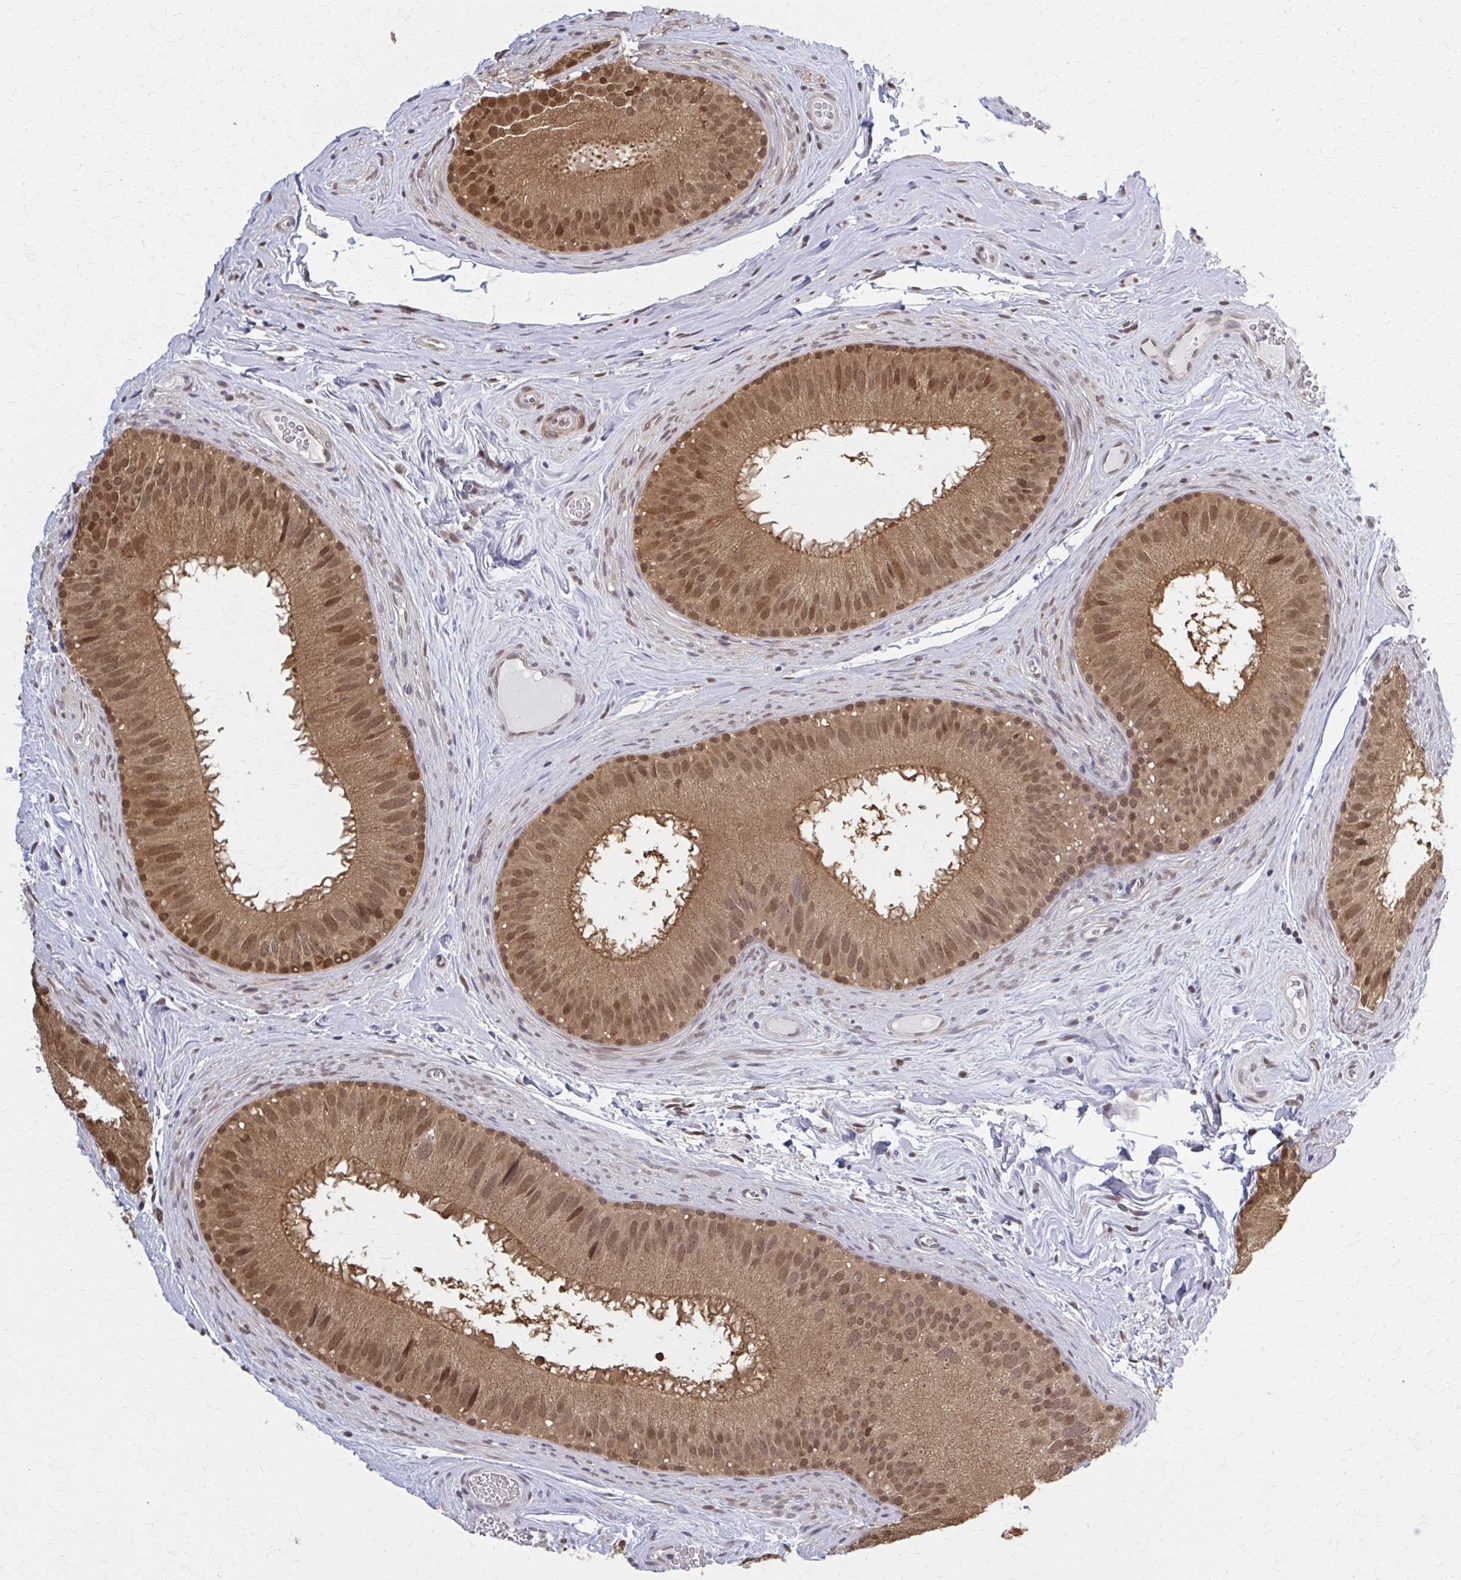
{"staining": {"intensity": "strong", "quantity": ">75%", "location": "cytoplasmic/membranous,nuclear"}, "tissue": "epididymis", "cell_type": "Glandular cells", "image_type": "normal", "snomed": [{"axis": "morphology", "description": "Normal tissue, NOS"}, {"axis": "topography", "description": "Epididymis"}], "caption": "Epididymis stained with DAB (3,3'-diaminobenzidine) immunohistochemistry demonstrates high levels of strong cytoplasmic/membranous,nuclear staining in about >75% of glandular cells.", "gene": "MDH1", "patient": {"sex": "male", "age": 44}}